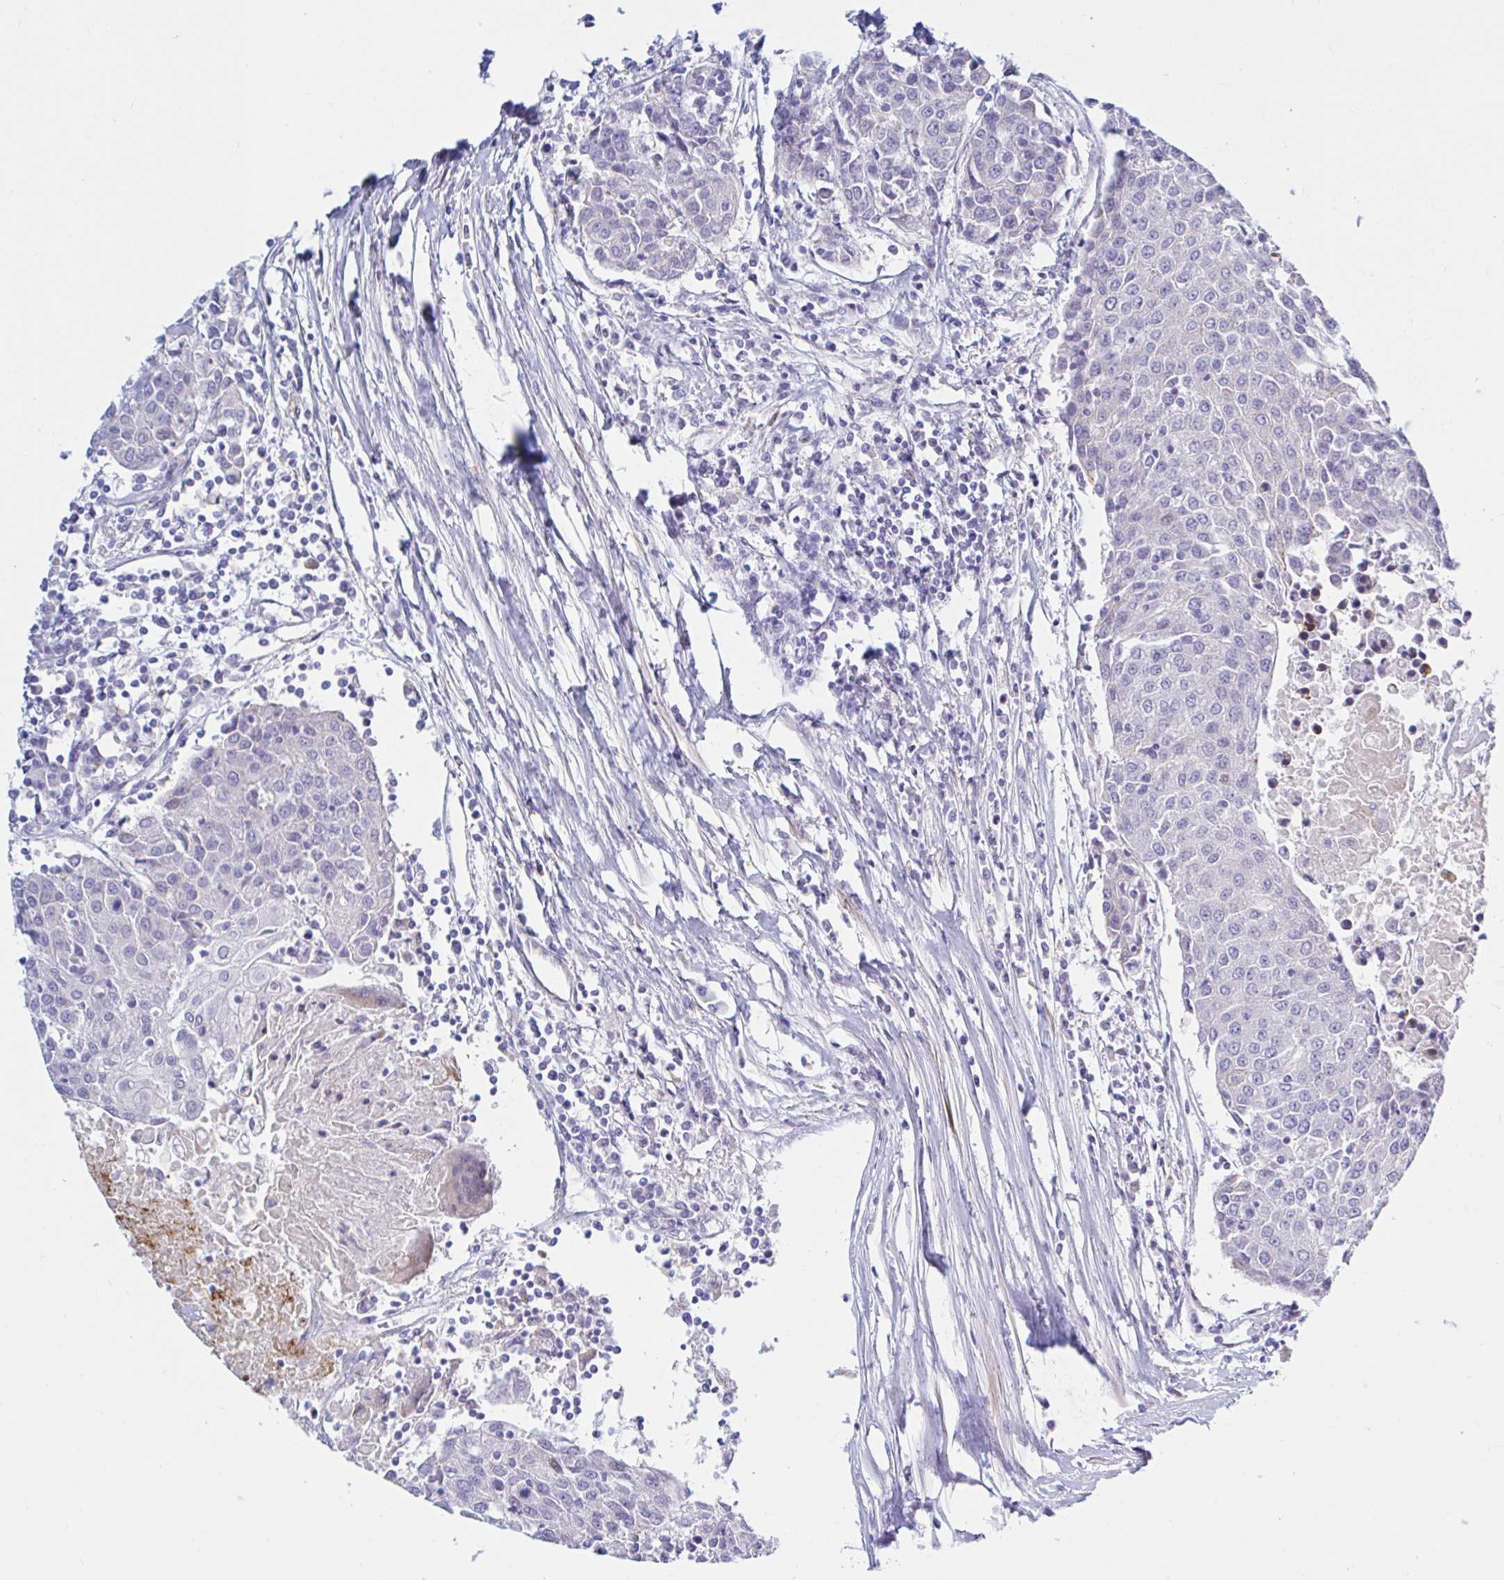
{"staining": {"intensity": "negative", "quantity": "none", "location": "none"}, "tissue": "urothelial cancer", "cell_type": "Tumor cells", "image_type": "cancer", "snomed": [{"axis": "morphology", "description": "Urothelial carcinoma, High grade"}, {"axis": "topography", "description": "Urinary bladder"}], "caption": "Tumor cells show no significant staining in urothelial cancer.", "gene": "NBPF3", "patient": {"sex": "female", "age": 85}}